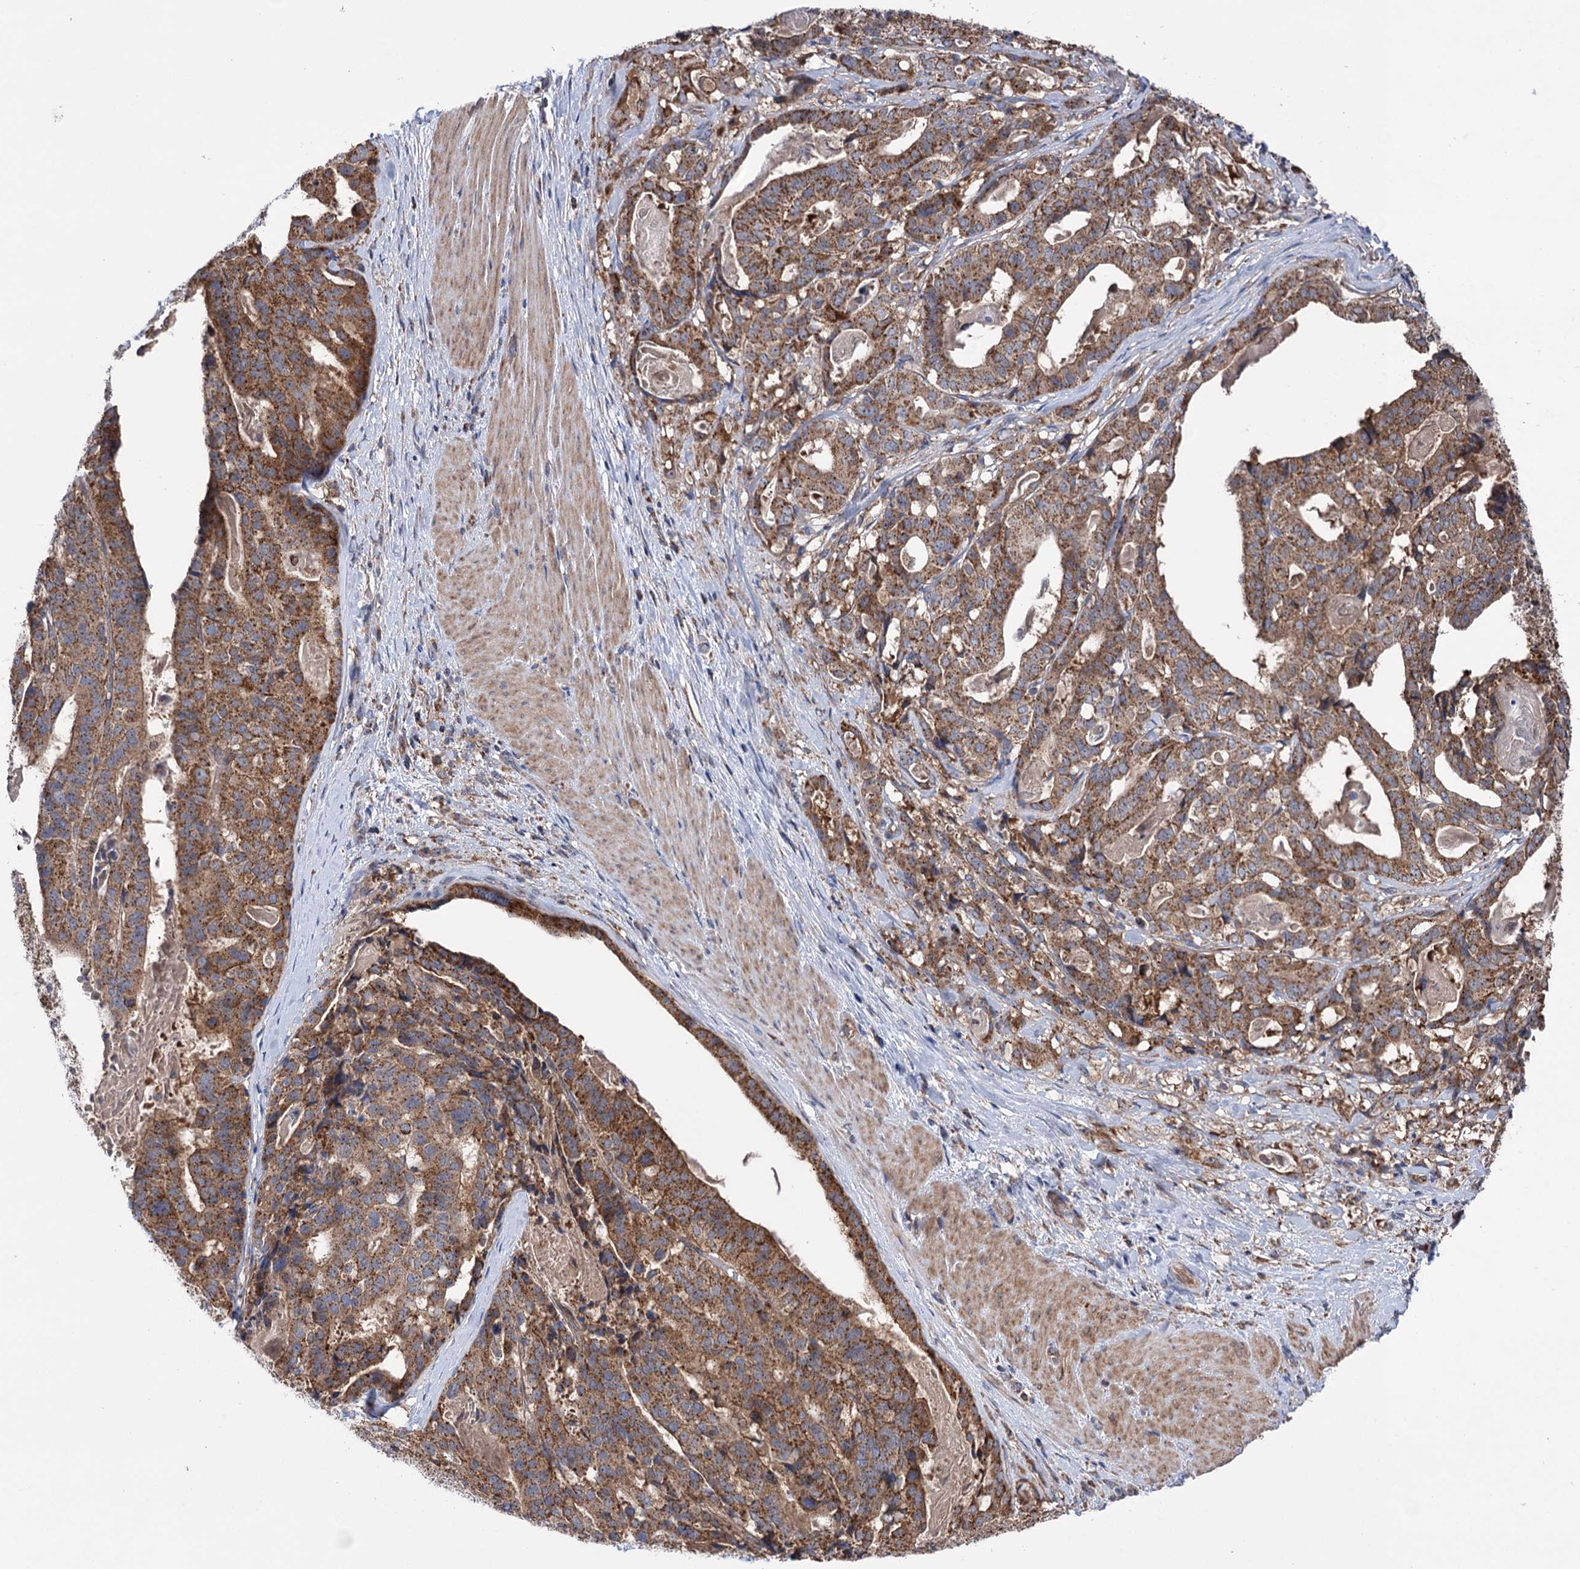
{"staining": {"intensity": "moderate", "quantity": ">75%", "location": "cytoplasmic/membranous"}, "tissue": "stomach cancer", "cell_type": "Tumor cells", "image_type": "cancer", "snomed": [{"axis": "morphology", "description": "Adenocarcinoma, NOS"}, {"axis": "topography", "description": "Stomach"}], "caption": "Moderate cytoplasmic/membranous protein staining is seen in approximately >75% of tumor cells in stomach cancer (adenocarcinoma).", "gene": "SUCLA2", "patient": {"sex": "male", "age": 48}}